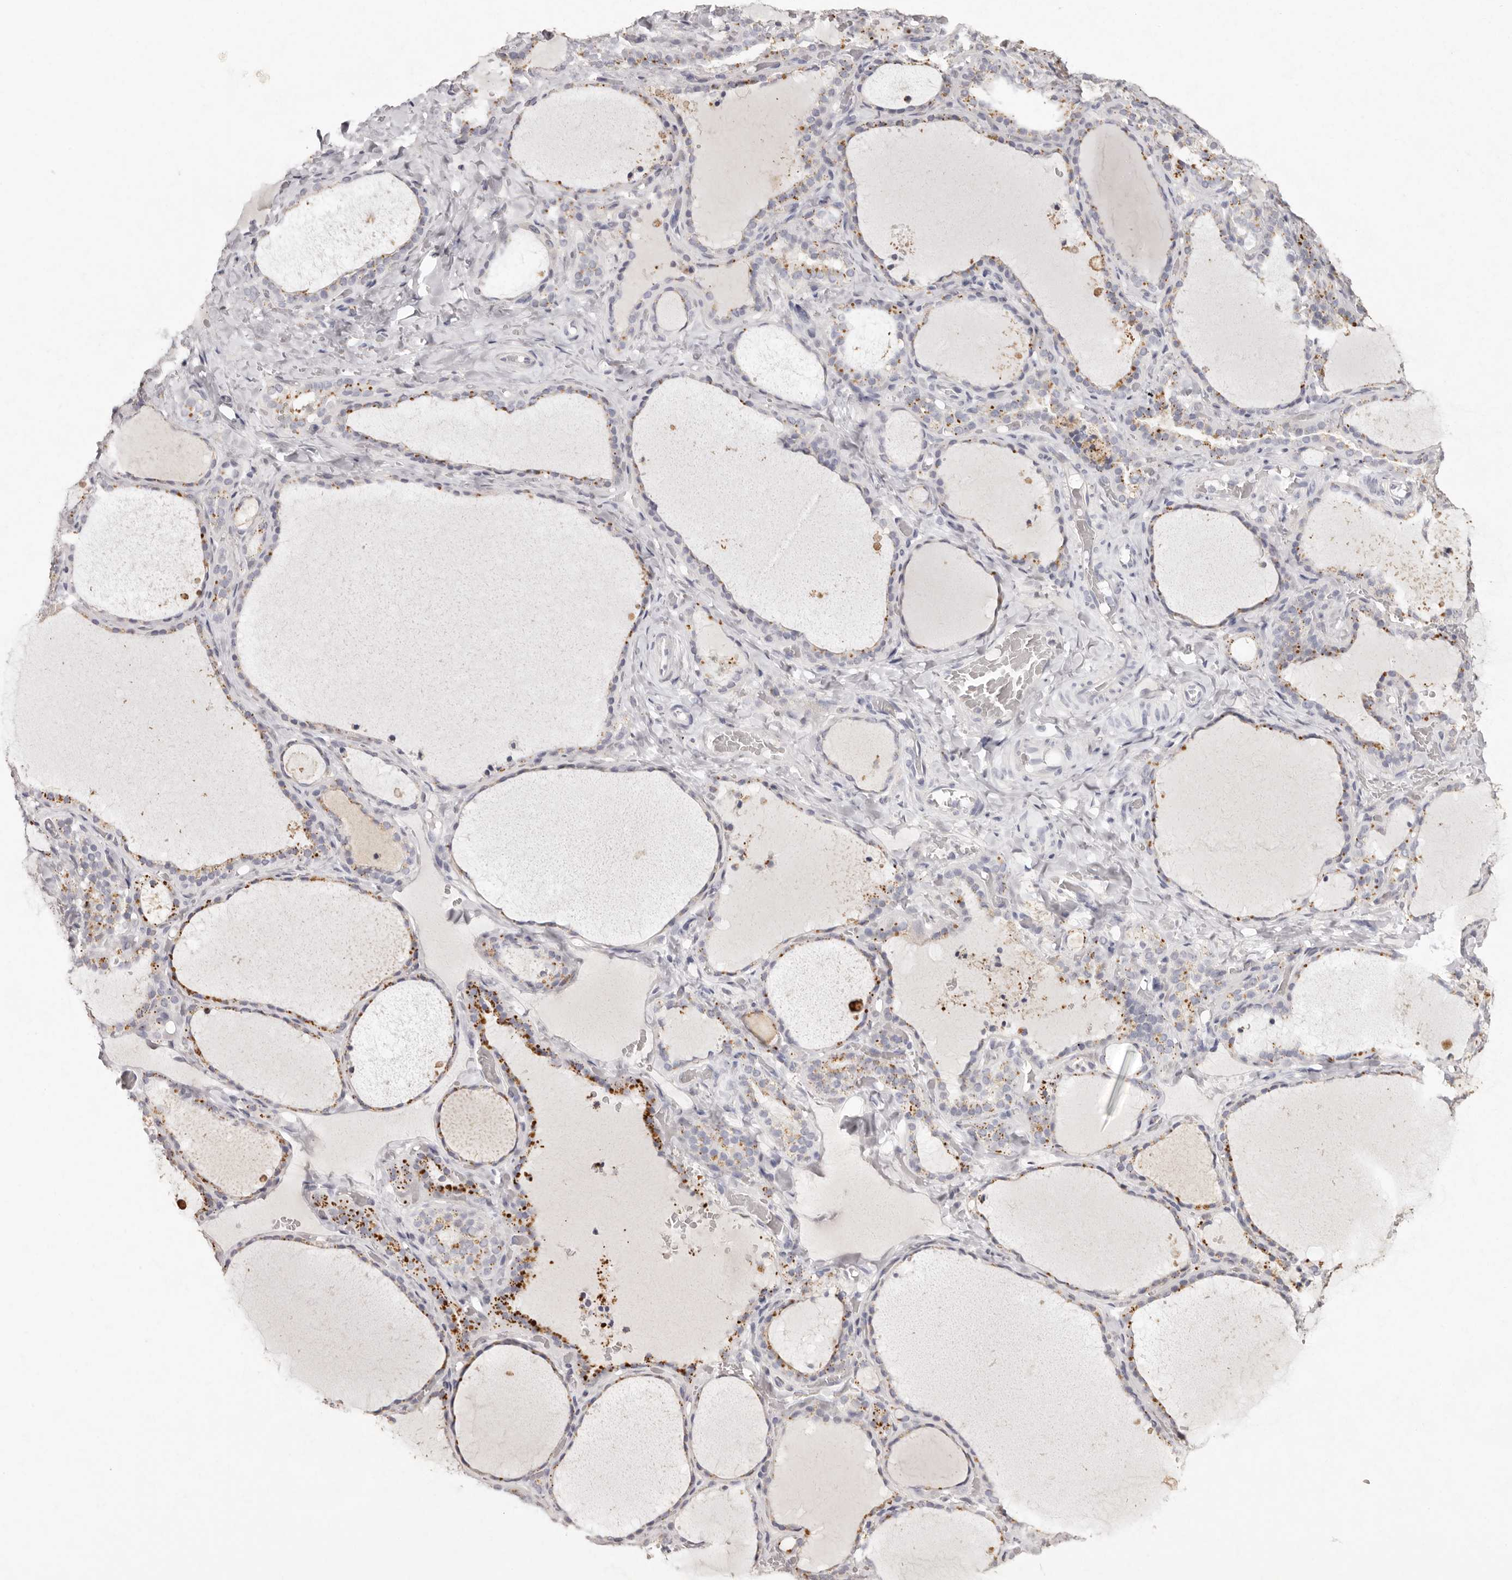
{"staining": {"intensity": "moderate", "quantity": "25%-75%", "location": "cytoplasmic/membranous"}, "tissue": "thyroid gland", "cell_type": "Glandular cells", "image_type": "normal", "snomed": [{"axis": "morphology", "description": "Normal tissue, NOS"}, {"axis": "topography", "description": "Thyroid gland"}], "caption": "Thyroid gland stained for a protein (brown) demonstrates moderate cytoplasmic/membranous positive expression in approximately 25%-75% of glandular cells.", "gene": "FAM185A", "patient": {"sex": "female", "age": 22}}